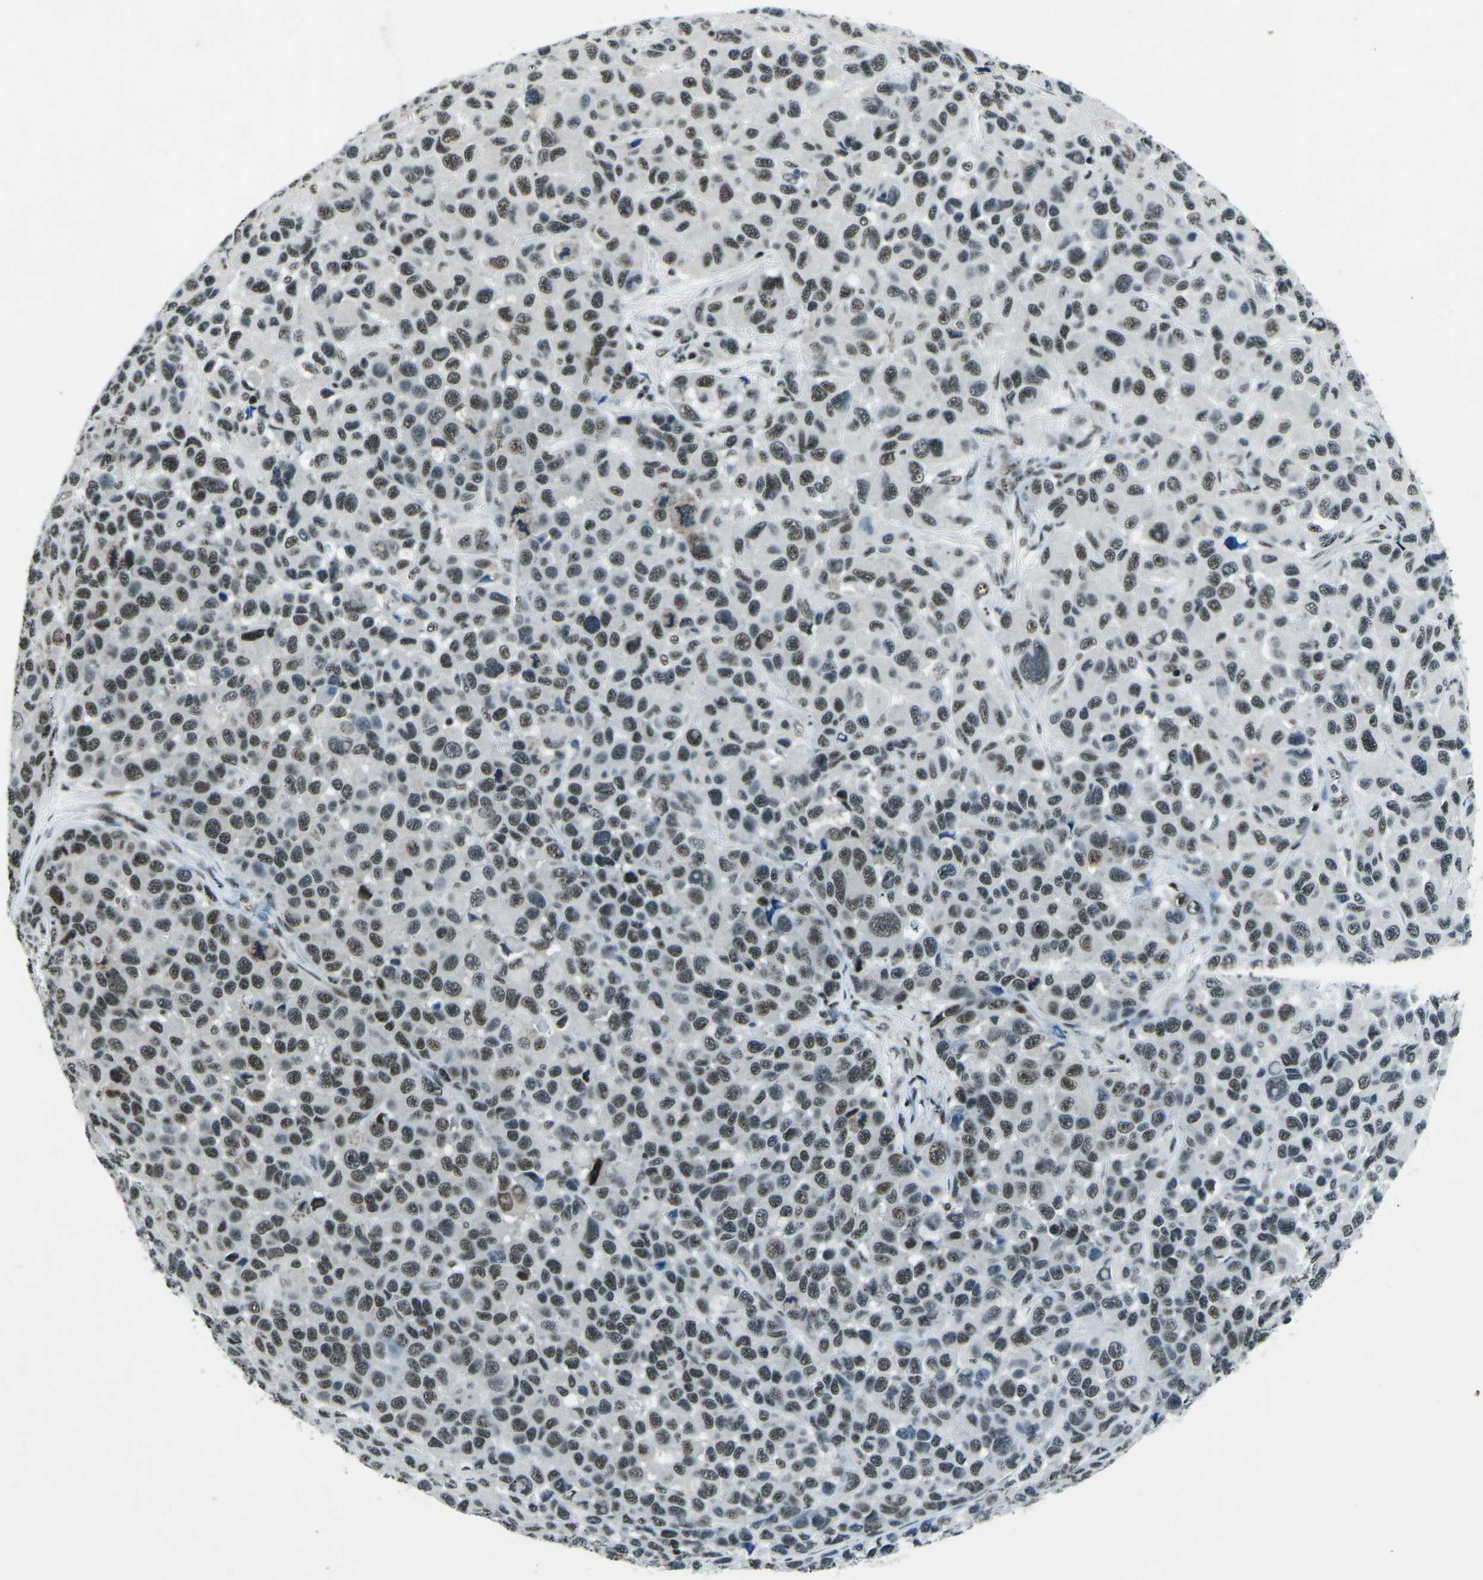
{"staining": {"intensity": "moderate", "quantity": ">75%", "location": "nuclear"}, "tissue": "melanoma", "cell_type": "Tumor cells", "image_type": "cancer", "snomed": [{"axis": "morphology", "description": "Malignant melanoma, NOS"}, {"axis": "topography", "description": "Skin"}], "caption": "Immunohistochemical staining of human malignant melanoma reveals medium levels of moderate nuclear staining in about >75% of tumor cells. Using DAB (brown) and hematoxylin (blue) stains, captured at high magnification using brightfield microscopy.", "gene": "RBL2", "patient": {"sex": "male", "age": 53}}